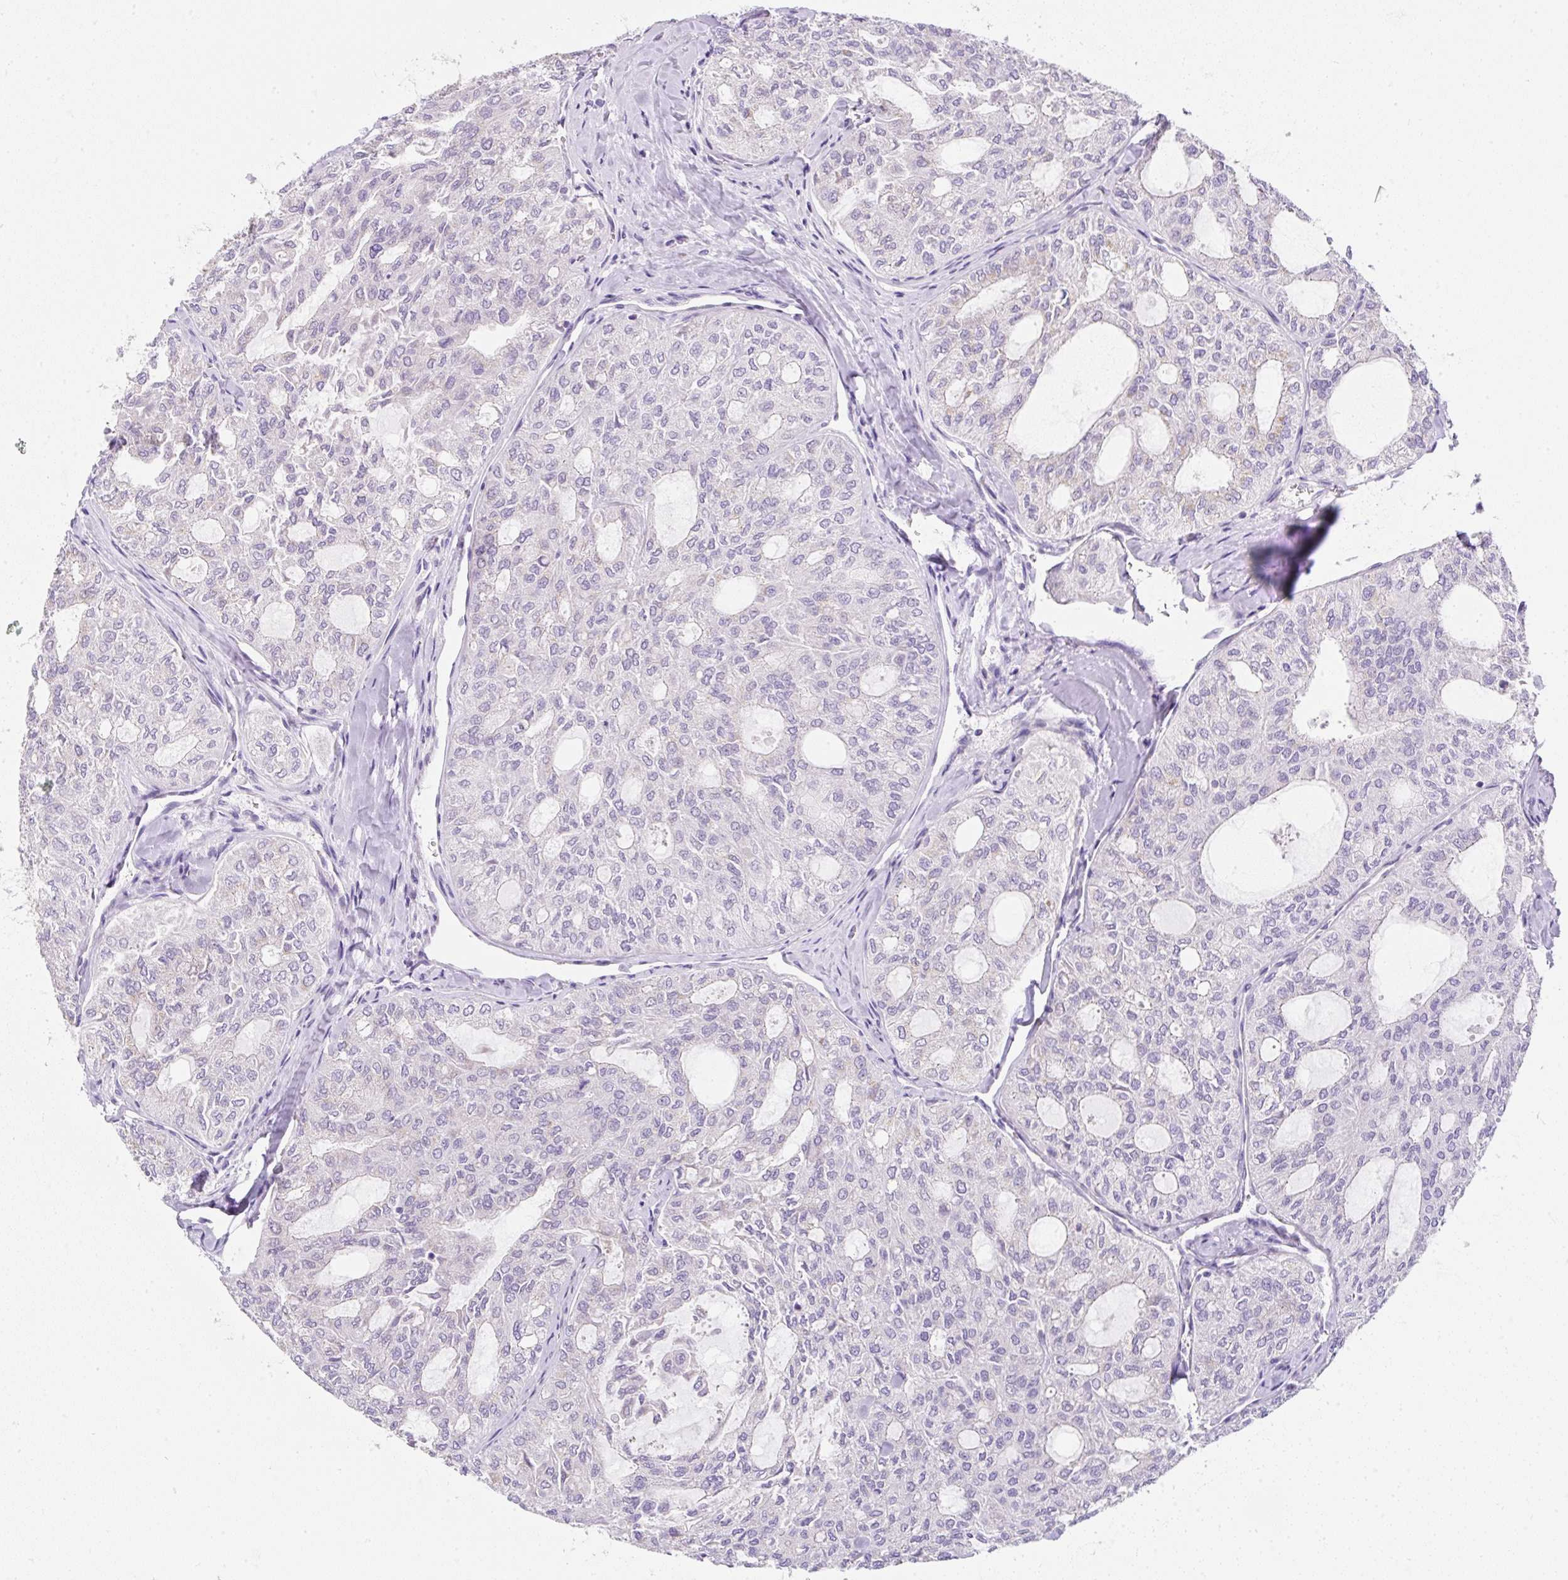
{"staining": {"intensity": "negative", "quantity": "none", "location": "none"}, "tissue": "thyroid cancer", "cell_type": "Tumor cells", "image_type": "cancer", "snomed": [{"axis": "morphology", "description": "Follicular adenoma carcinoma, NOS"}, {"axis": "topography", "description": "Thyroid gland"}], "caption": "Thyroid cancer (follicular adenoma carcinoma) was stained to show a protein in brown. There is no significant staining in tumor cells.", "gene": "DTX4", "patient": {"sex": "male", "age": 75}}